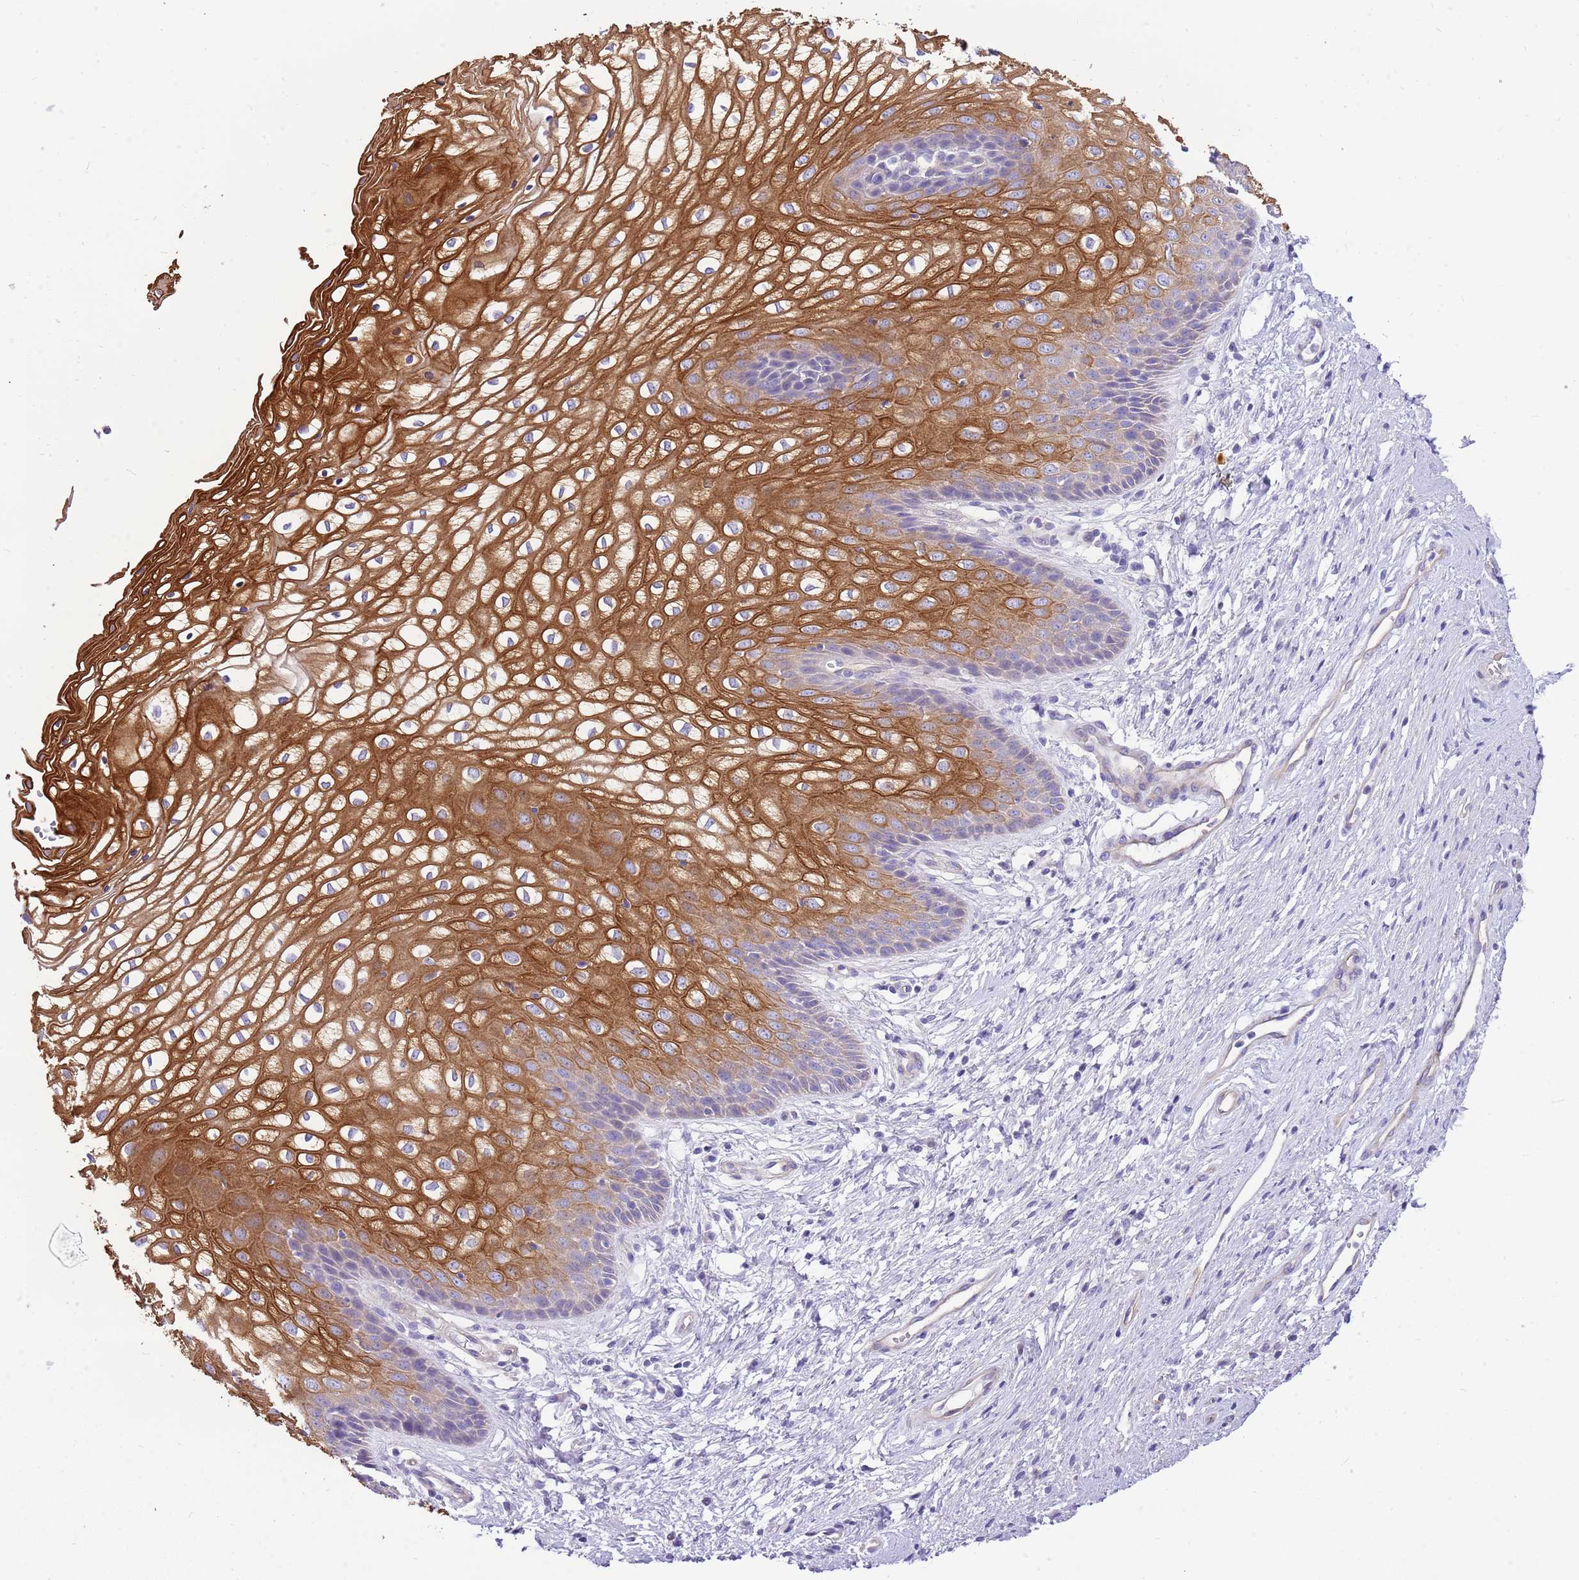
{"staining": {"intensity": "strong", "quantity": "25%-75%", "location": "cytoplasmic/membranous"}, "tissue": "vagina", "cell_type": "Squamous epithelial cells", "image_type": "normal", "snomed": [{"axis": "morphology", "description": "Normal tissue, NOS"}, {"axis": "topography", "description": "Vagina"}], "caption": "Immunohistochemistry (IHC) (DAB (3,3'-diaminobenzidine)) staining of benign vagina reveals strong cytoplasmic/membranous protein positivity in about 25%-75% of squamous epithelial cells. (IHC, brightfield microscopy, high magnification).", "gene": "SERINC3", "patient": {"sex": "female", "age": 34}}